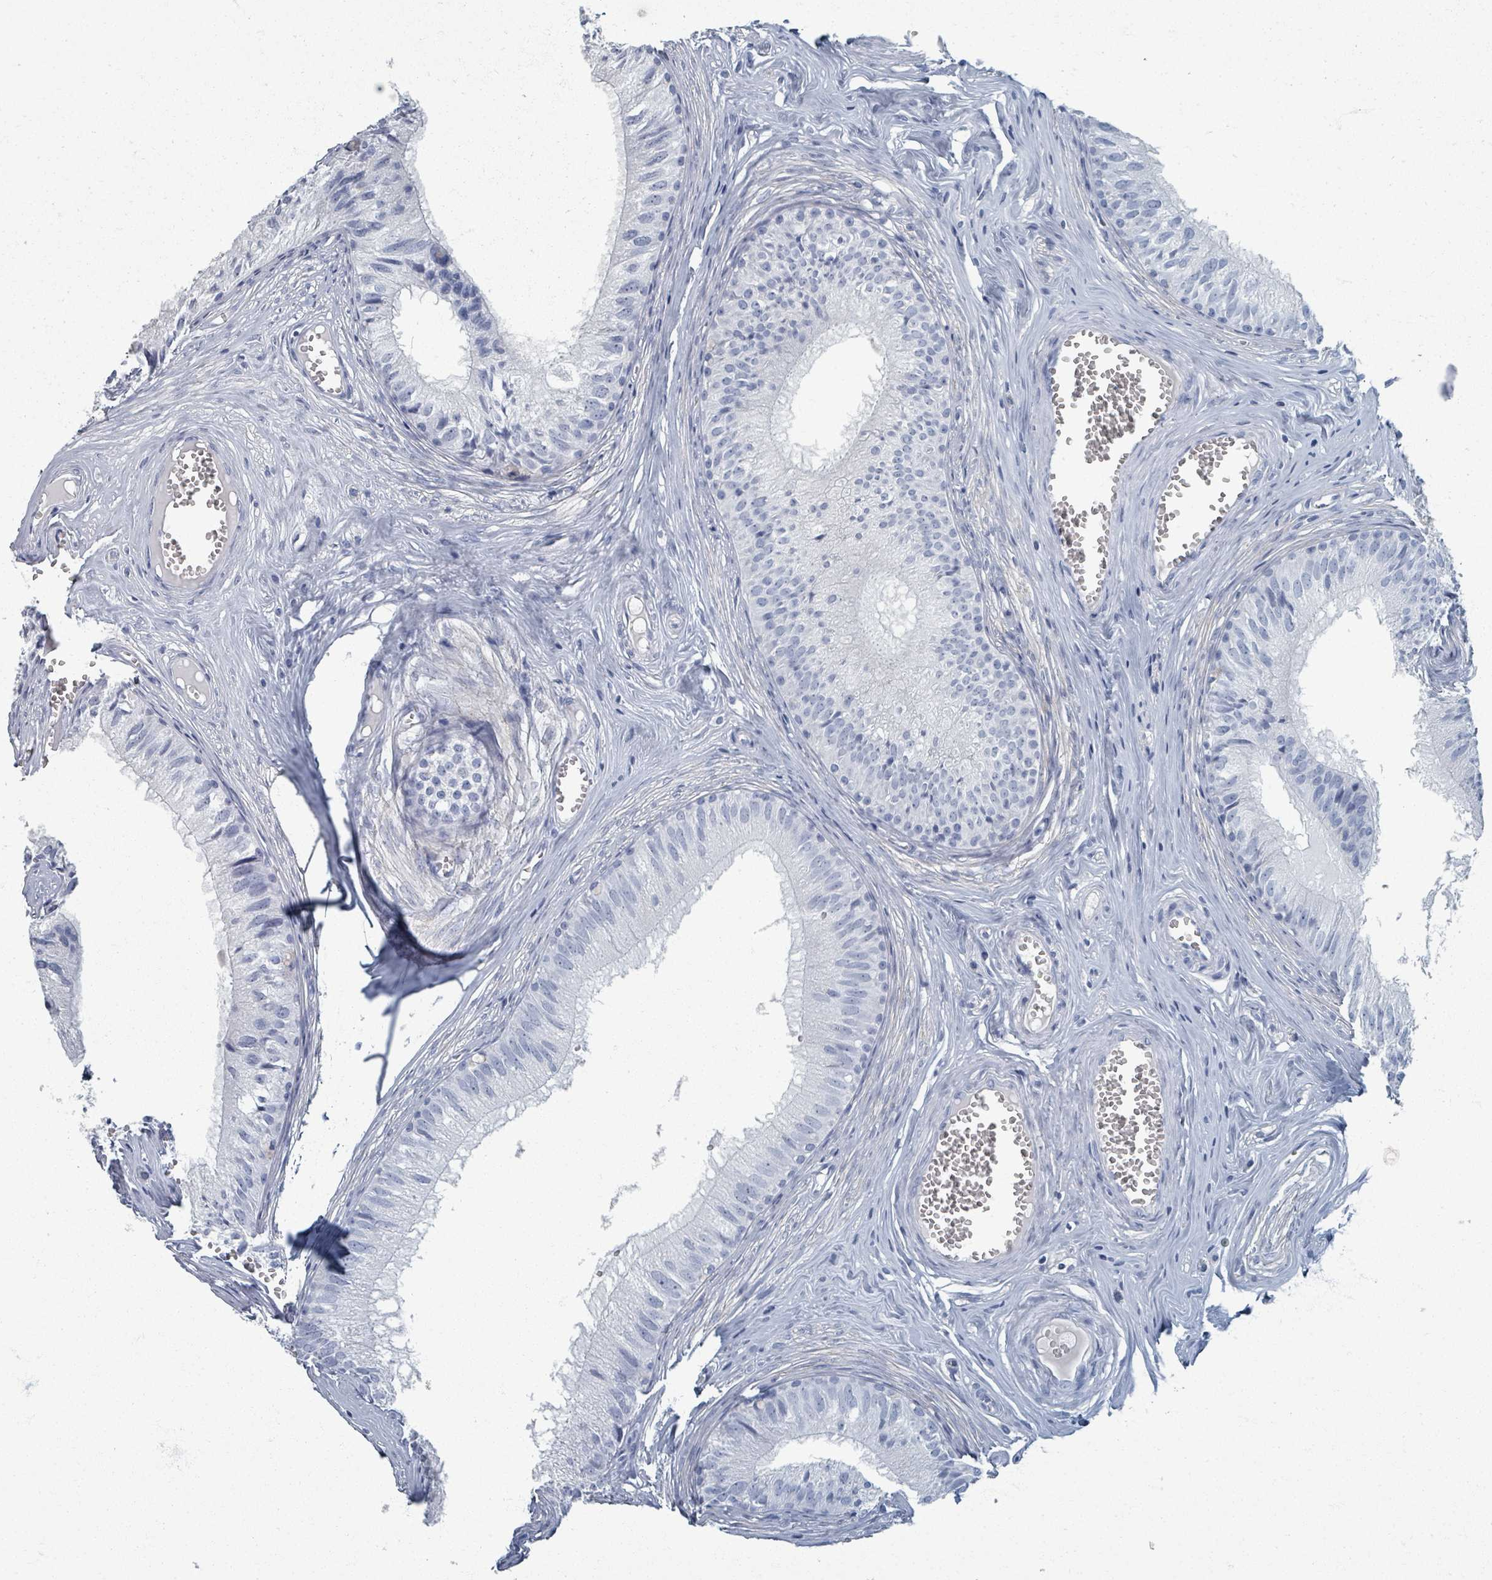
{"staining": {"intensity": "negative", "quantity": "none", "location": "none"}, "tissue": "epididymis", "cell_type": "Glandular cells", "image_type": "normal", "snomed": [{"axis": "morphology", "description": "Normal tissue, NOS"}, {"axis": "topography", "description": "Epididymis"}], "caption": "Protein analysis of normal epididymis displays no significant staining in glandular cells. (Brightfield microscopy of DAB IHC at high magnification).", "gene": "TAS2R1", "patient": {"sex": "male", "age": 31}}